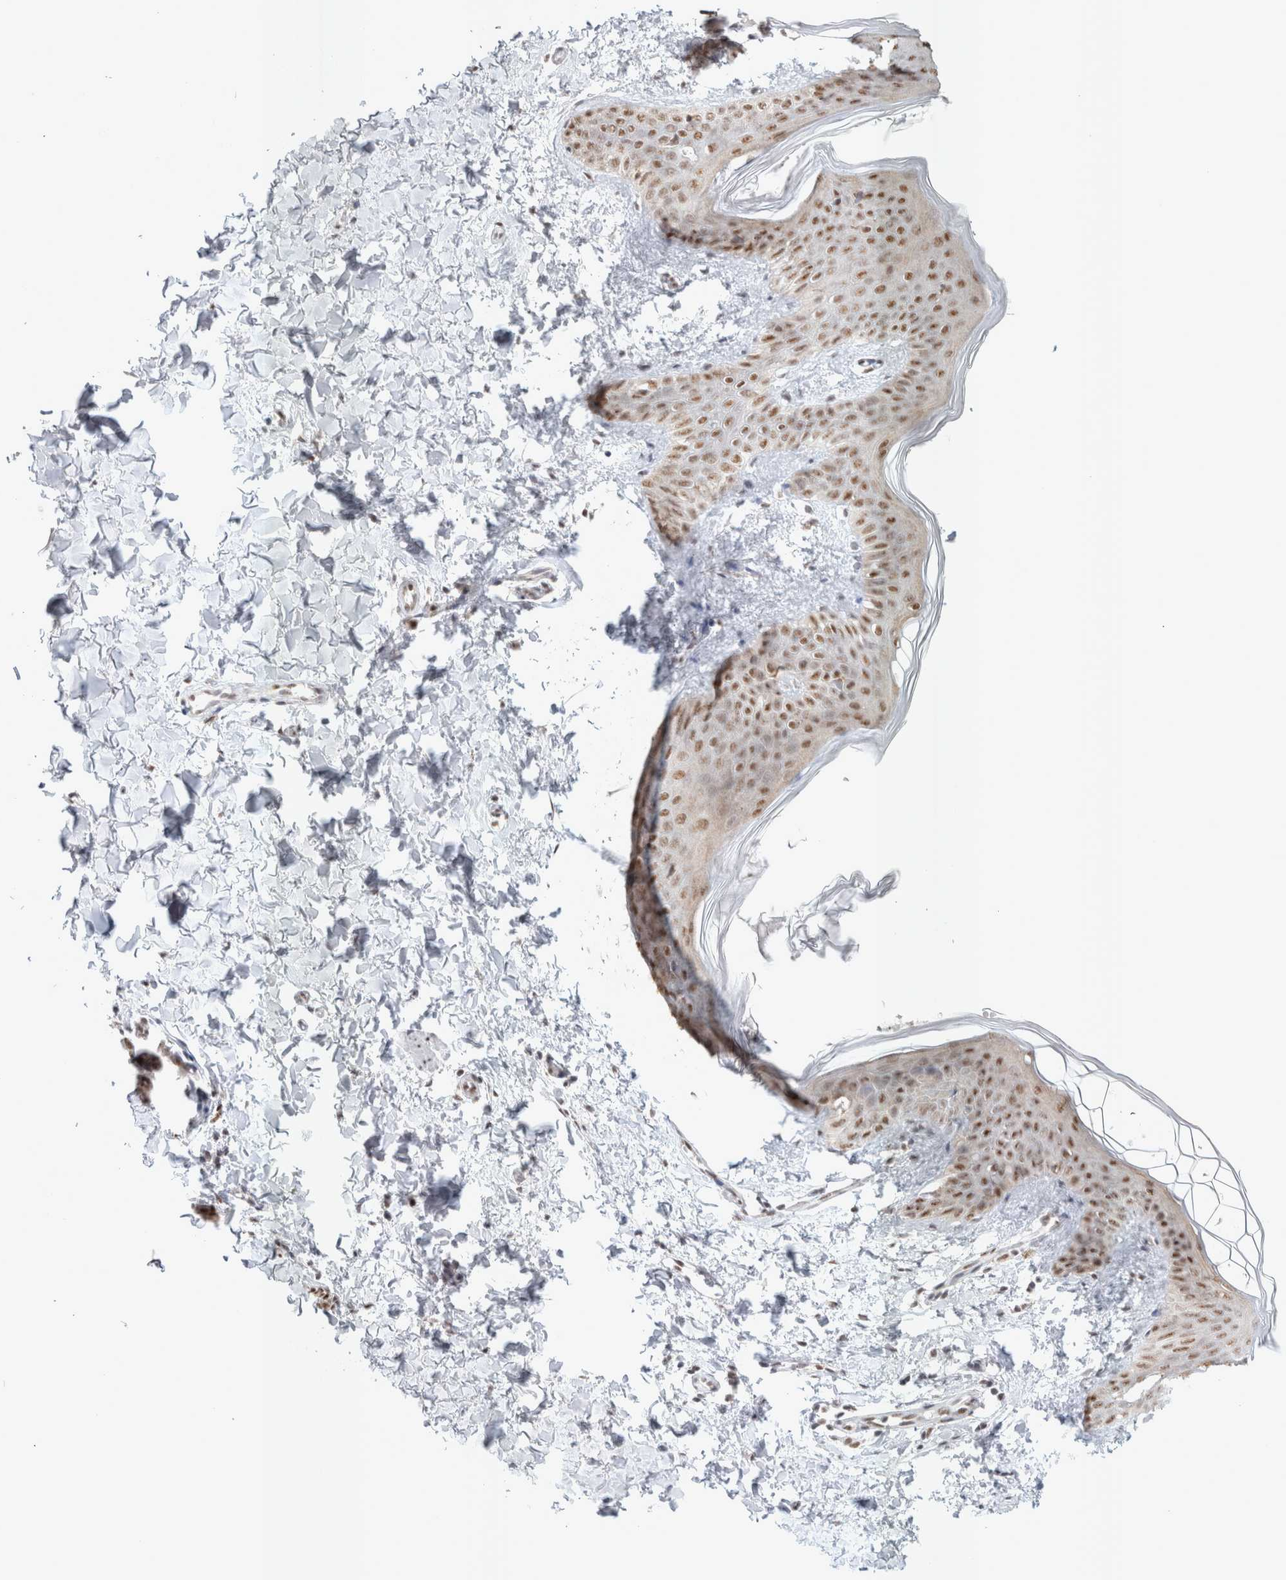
{"staining": {"intensity": "moderate", "quantity": "25%-75%", "location": "nuclear"}, "tissue": "skin", "cell_type": "Fibroblasts", "image_type": "normal", "snomed": [{"axis": "morphology", "description": "Normal tissue, NOS"}, {"axis": "topography", "description": "Skin"}], "caption": "DAB immunohistochemical staining of unremarkable human skin demonstrates moderate nuclear protein positivity in approximately 25%-75% of fibroblasts. Nuclei are stained in blue.", "gene": "TRMT12", "patient": {"sex": "female", "age": 17}}